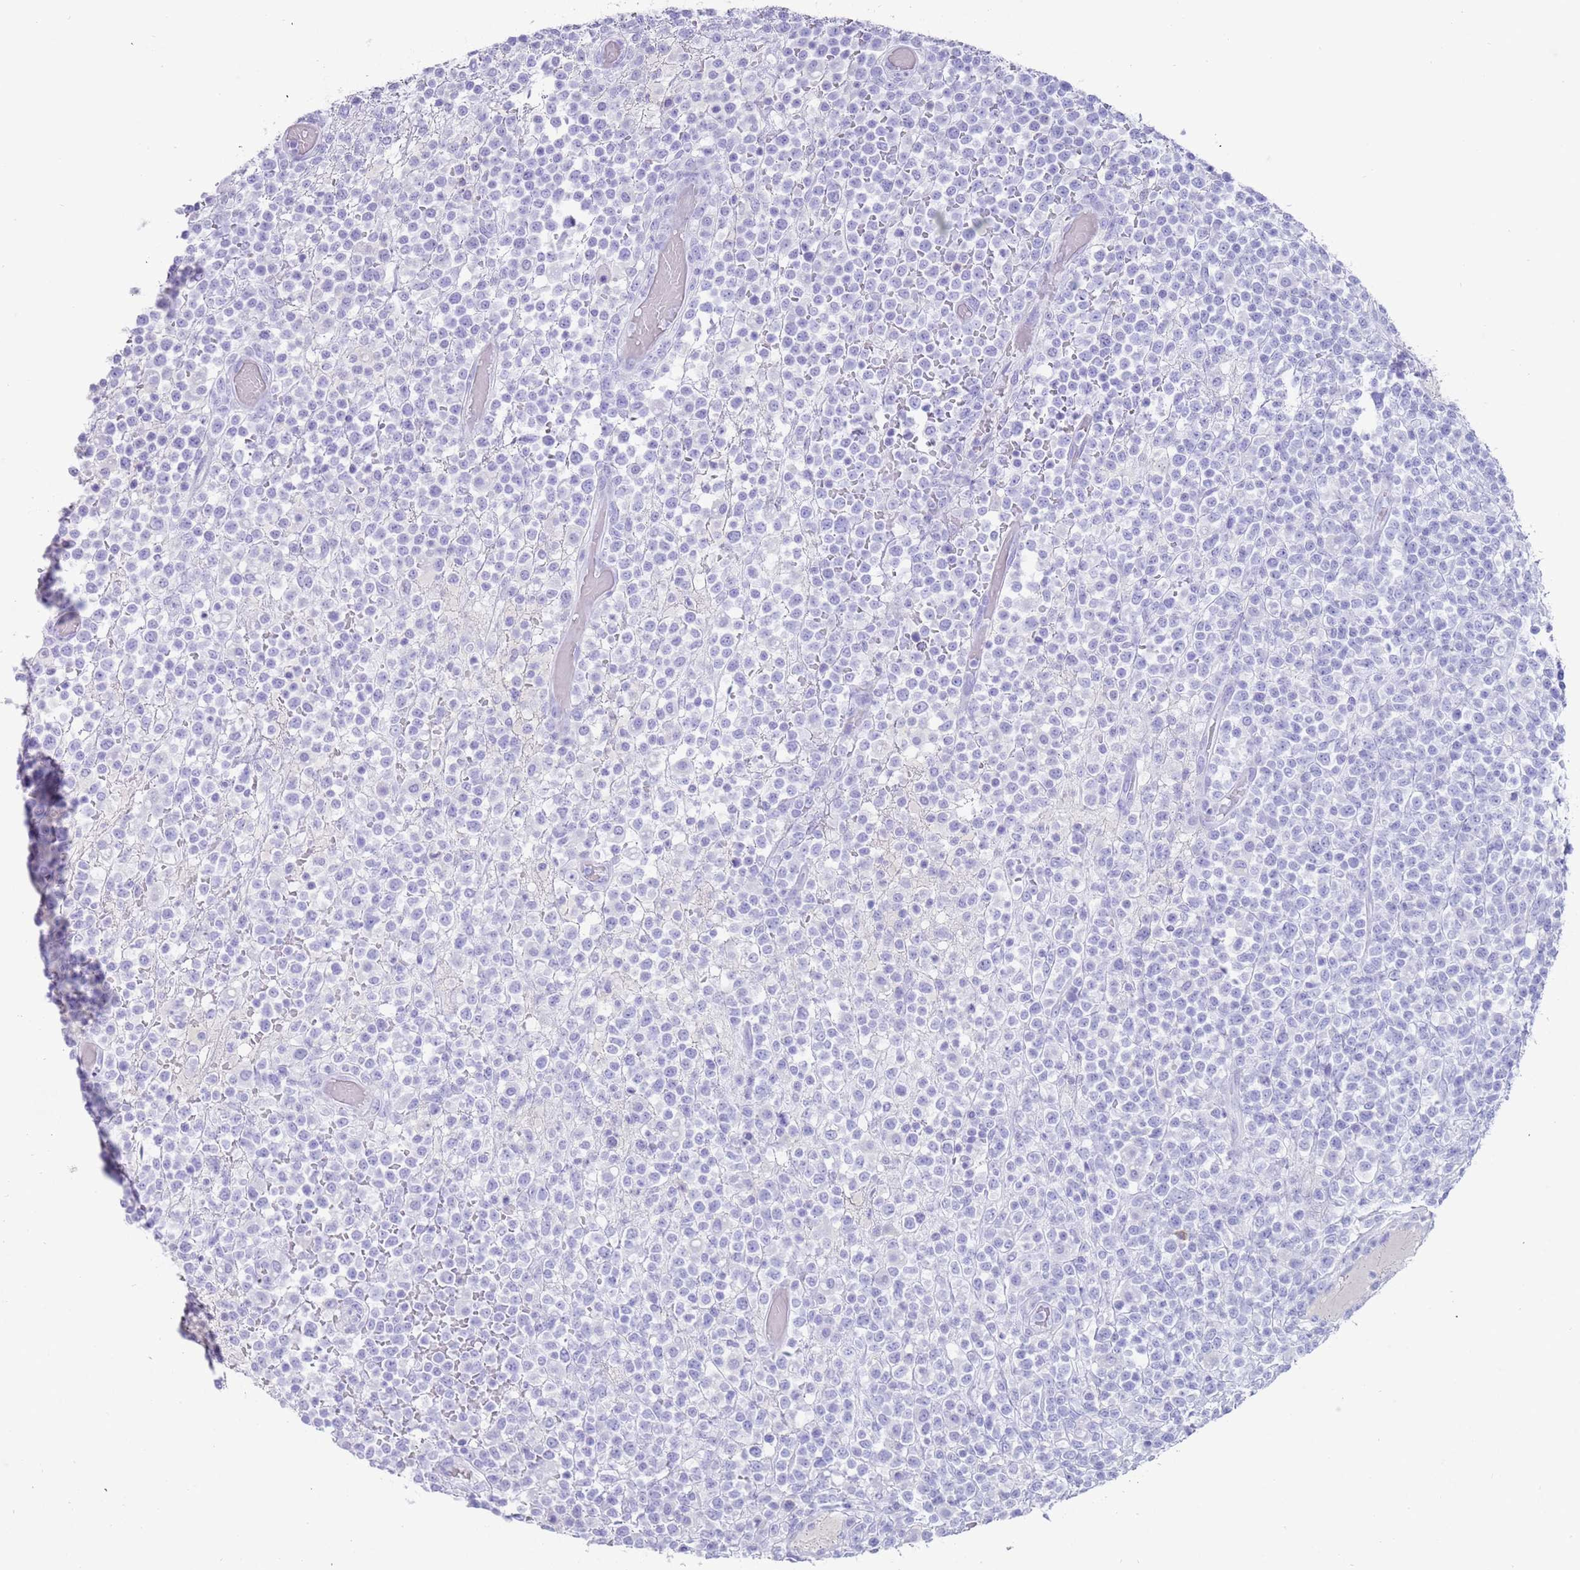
{"staining": {"intensity": "negative", "quantity": "none", "location": "none"}, "tissue": "lymphoma", "cell_type": "Tumor cells", "image_type": "cancer", "snomed": [{"axis": "morphology", "description": "Malignant lymphoma, non-Hodgkin's type, High grade"}, {"axis": "topography", "description": "Colon"}], "caption": "Immunohistochemistry of human lymphoma exhibits no staining in tumor cells. (DAB immunohistochemistry (IHC) visualized using brightfield microscopy, high magnification).", "gene": "MYADML2", "patient": {"sex": "female", "age": 53}}